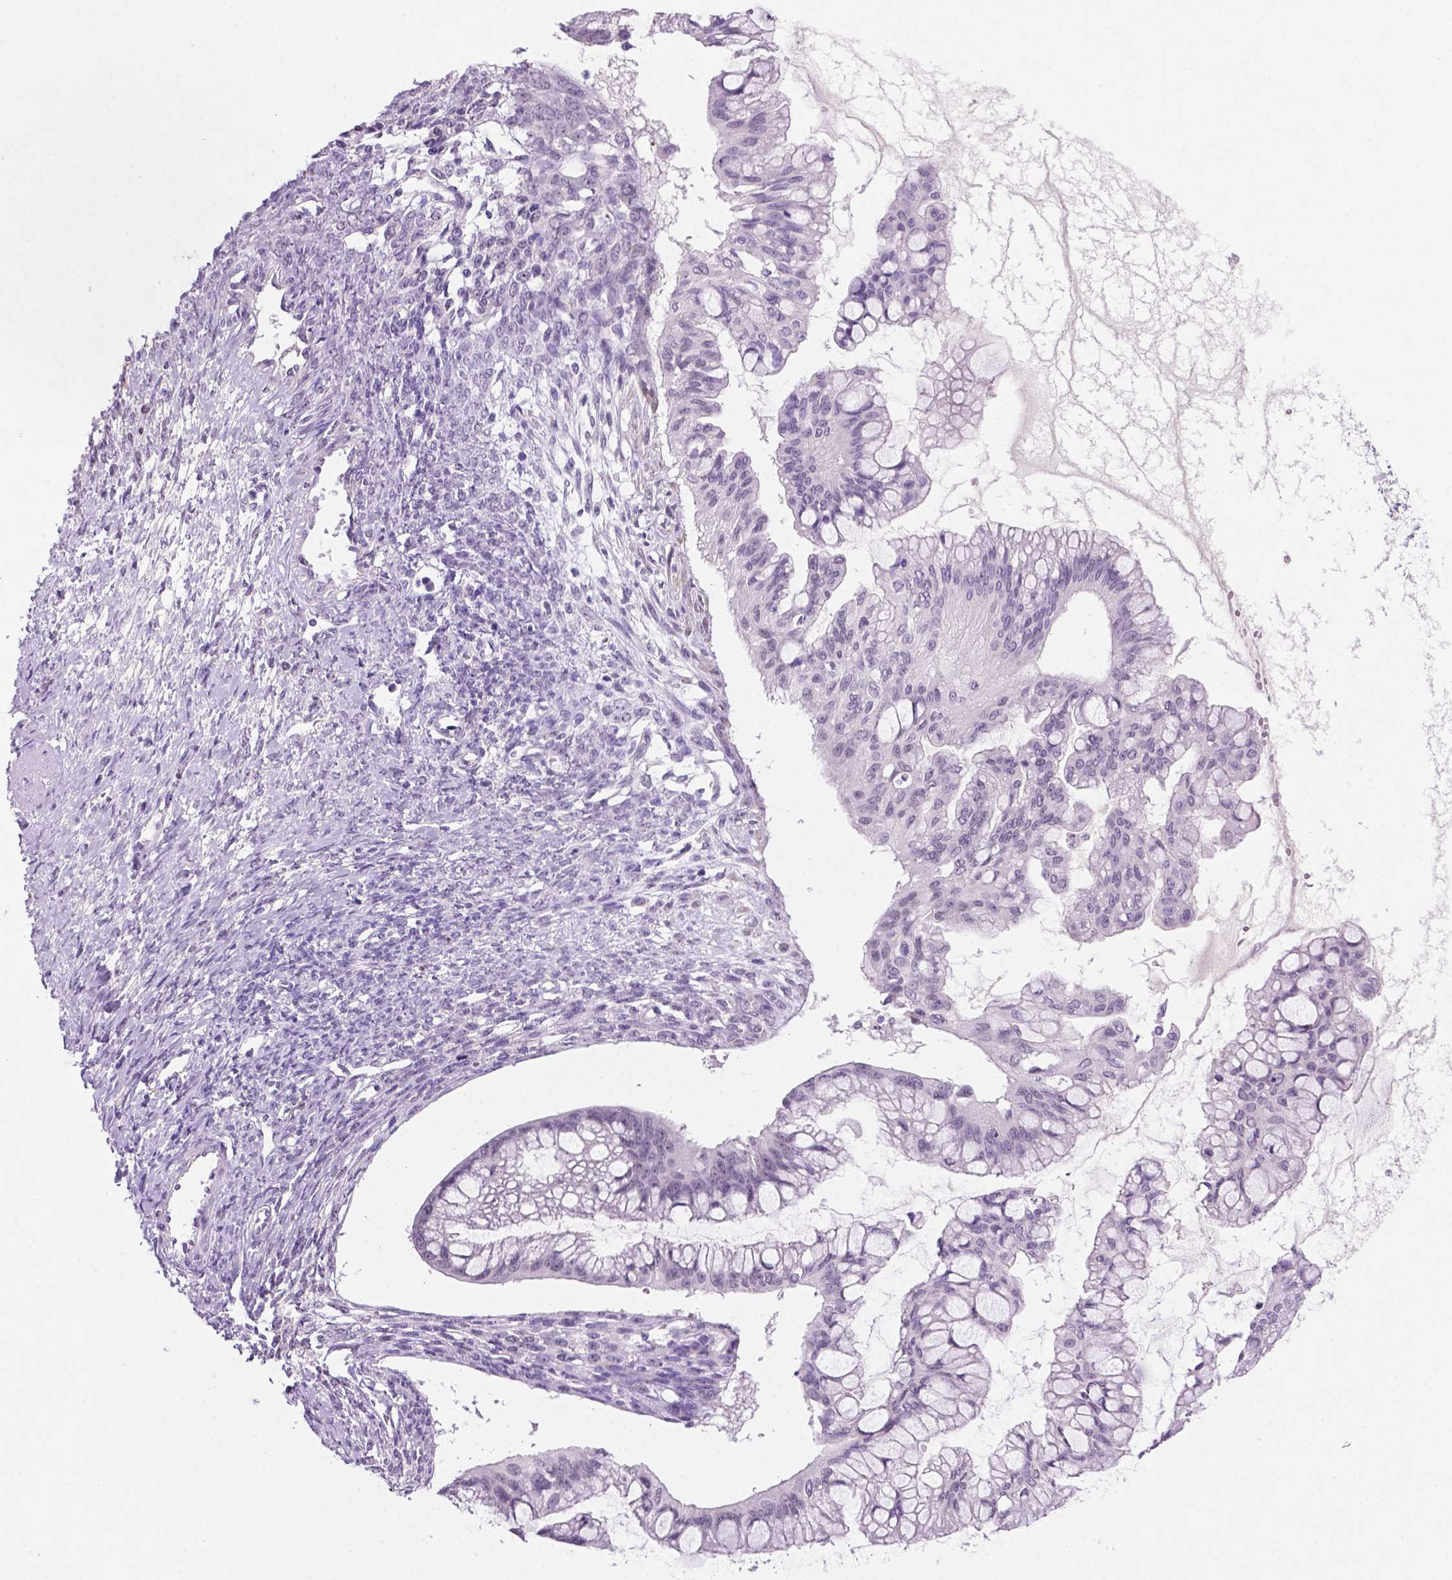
{"staining": {"intensity": "negative", "quantity": "none", "location": "none"}, "tissue": "ovarian cancer", "cell_type": "Tumor cells", "image_type": "cancer", "snomed": [{"axis": "morphology", "description": "Cystadenocarcinoma, mucinous, NOS"}, {"axis": "topography", "description": "Ovary"}], "caption": "The micrograph demonstrates no significant expression in tumor cells of ovarian cancer.", "gene": "C18orf21", "patient": {"sex": "female", "age": 73}}